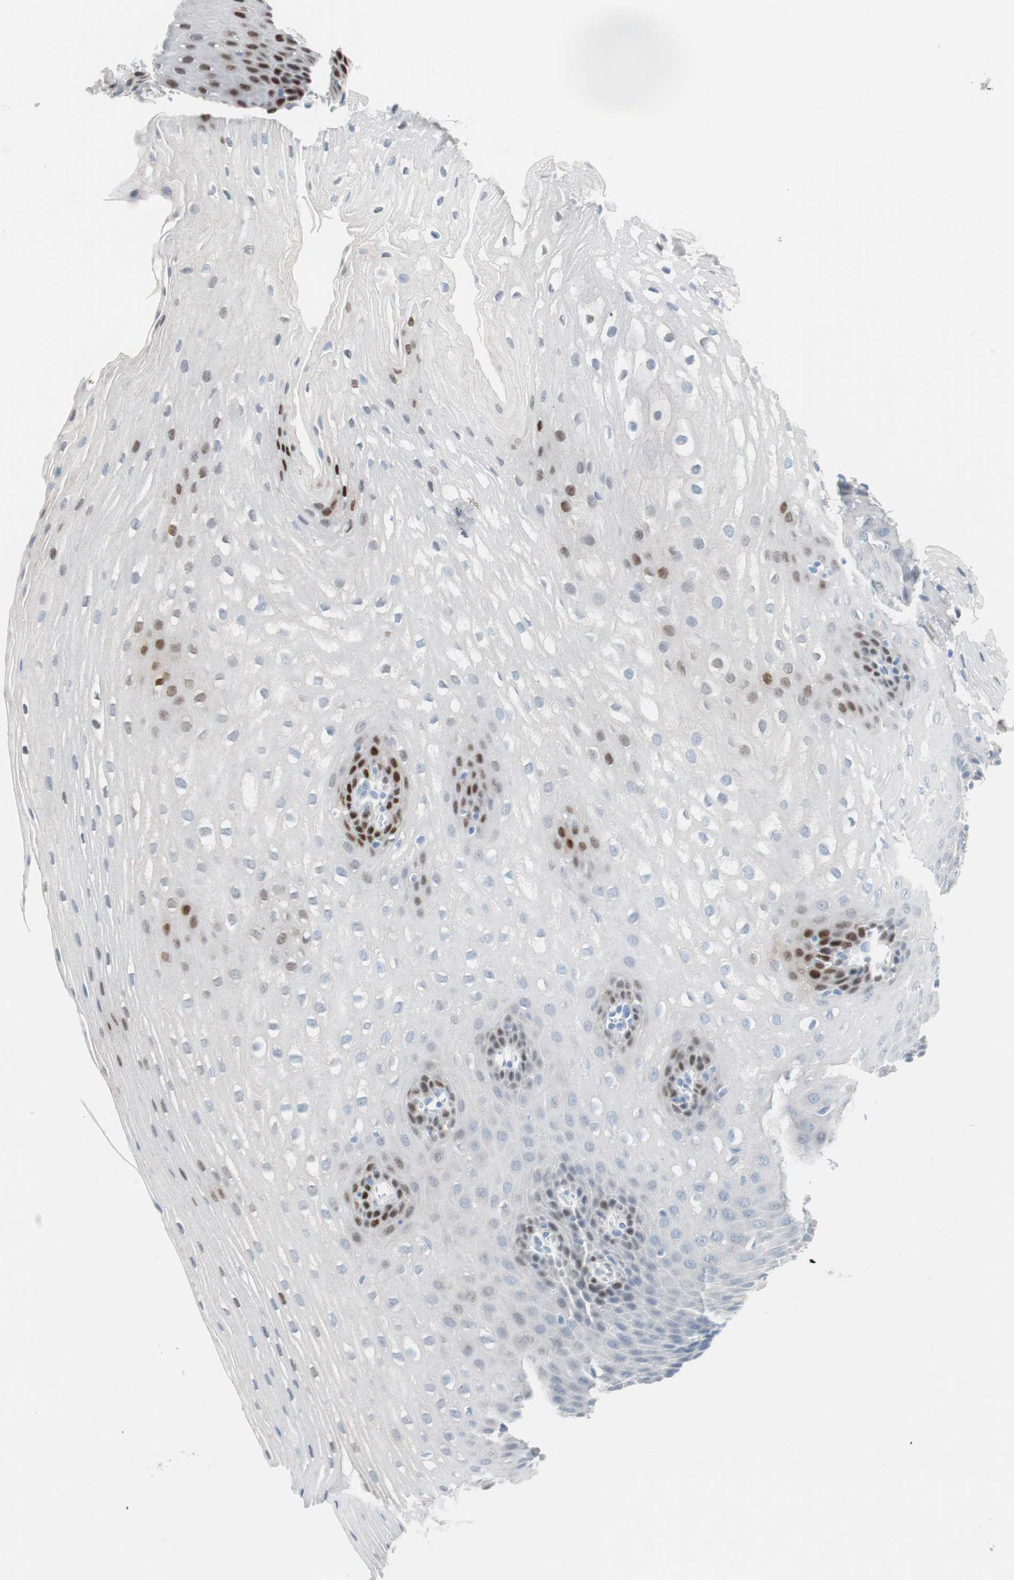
{"staining": {"intensity": "moderate", "quantity": "<25%", "location": "nuclear"}, "tissue": "esophagus", "cell_type": "Squamous epithelial cells", "image_type": "normal", "snomed": [{"axis": "morphology", "description": "Normal tissue, NOS"}, {"axis": "topography", "description": "Esophagus"}], "caption": "A micrograph showing moderate nuclear positivity in about <25% of squamous epithelial cells in normal esophagus, as visualized by brown immunohistochemical staining.", "gene": "FOSL1", "patient": {"sex": "male", "age": 48}}